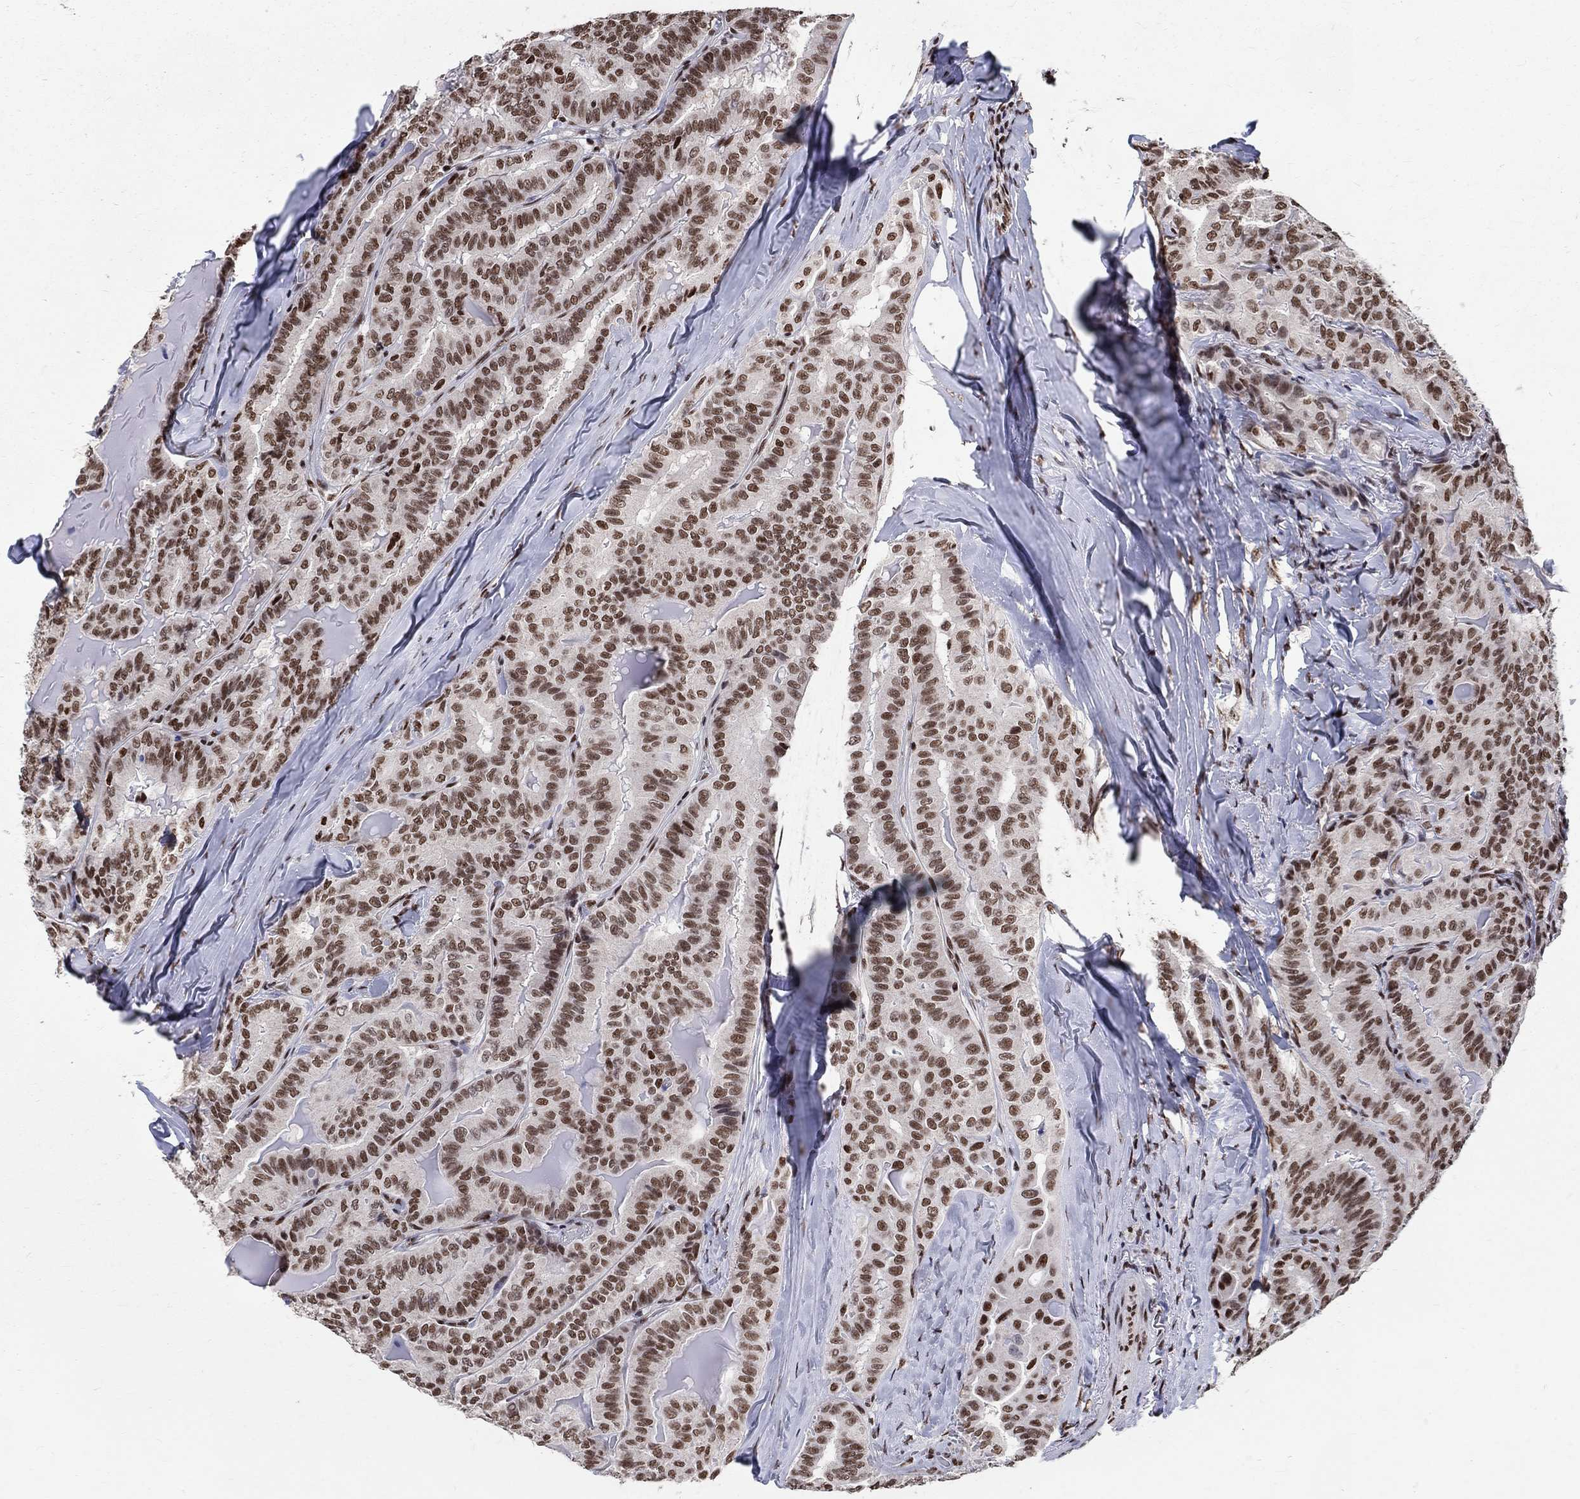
{"staining": {"intensity": "moderate", "quantity": ">75%", "location": "nuclear"}, "tissue": "thyroid cancer", "cell_type": "Tumor cells", "image_type": "cancer", "snomed": [{"axis": "morphology", "description": "Papillary adenocarcinoma, NOS"}, {"axis": "topography", "description": "Thyroid gland"}], "caption": "Thyroid cancer was stained to show a protein in brown. There is medium levels of moderate nuclear expression in approximately >75% of tumor cells. Using DAB (brown) and hematoxylin (blue) stains, captured at high magnification using brightfield microscopy.", "gene": "FBXO16", "patient": {"sex": "female", "age": 68}}